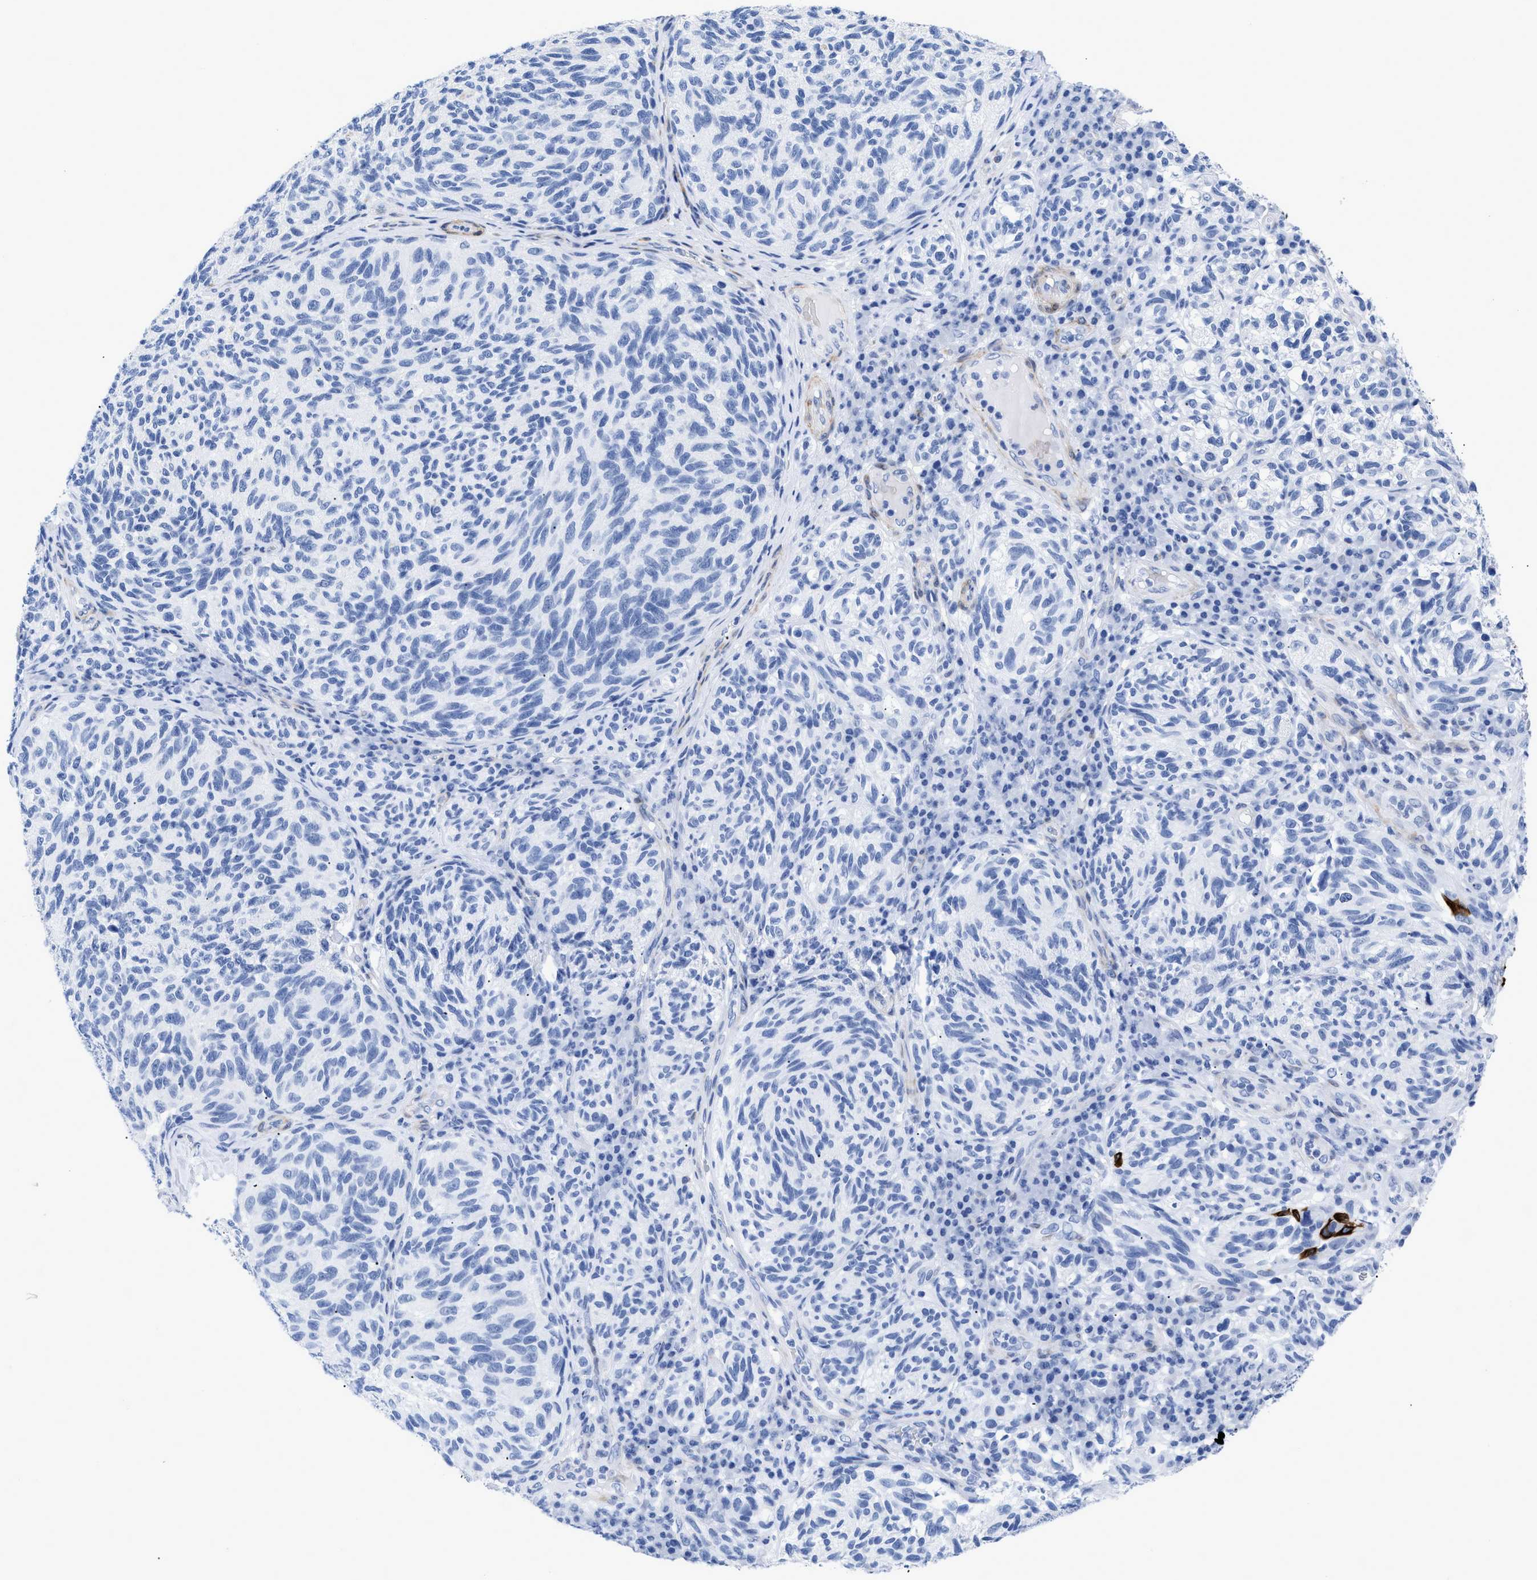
{"staining": {"intensity": "negative", "quantity": "none", "location": "none"}, "tissue": "melanoma", "cell_type": "Tumor cells", "image_type": "cancer", "snomed": [{"axis": "morphology", "description": "Malignant melanoma, NOS"}, {"axis": "topography", "description": "Skin"}], "caption": "Malignant melanoma was stained to show a protein in brown. There is no significant staining in tumor cells. The staining is performed using DAB brown chromogen with nuclei counter-stained in using hematoxylin.", "gene": "DUSP26", "patient": {"sex": "female", "age": 73}}